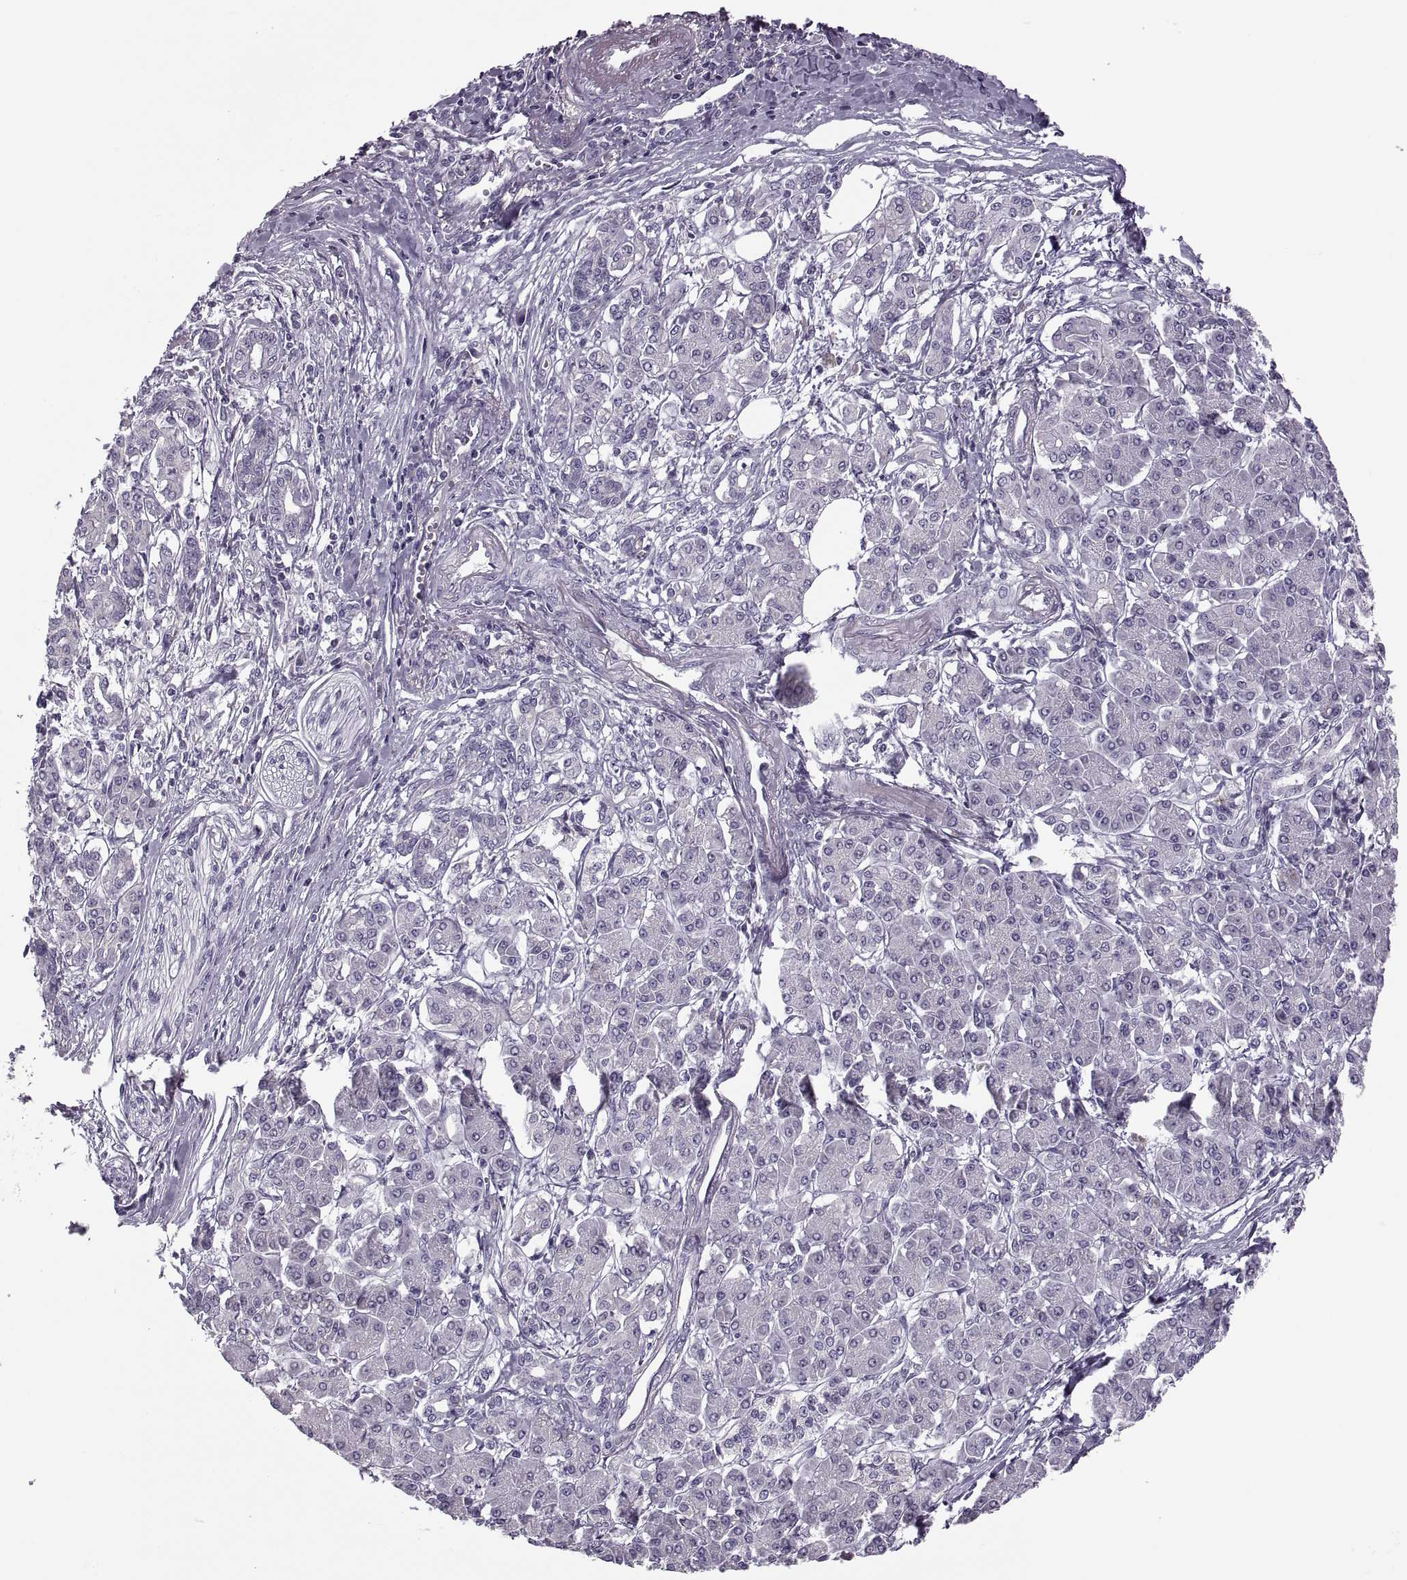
{"staining": {"intensity": "negative", "quantity": "none", "location": "none"}, "tissue": "pancreatic cancer", "cell_type": "Tumor cells", "image_type": "cancer", "snomed": [{"axis": "morphology", "description": "Adenocarcinoma, NOS"}, {"axis": "topography", "description": "Pancreas"}], "caption": "Histopathology image shows no protein expression in tumor cells of pancreatic cancer tissue. (Brightfield microscopy of DAB (3,3'-diaminobenzidine) IHC at high magnification).", "gene": "PRSS54", "patient": {"sex": "female", "age": 68}}